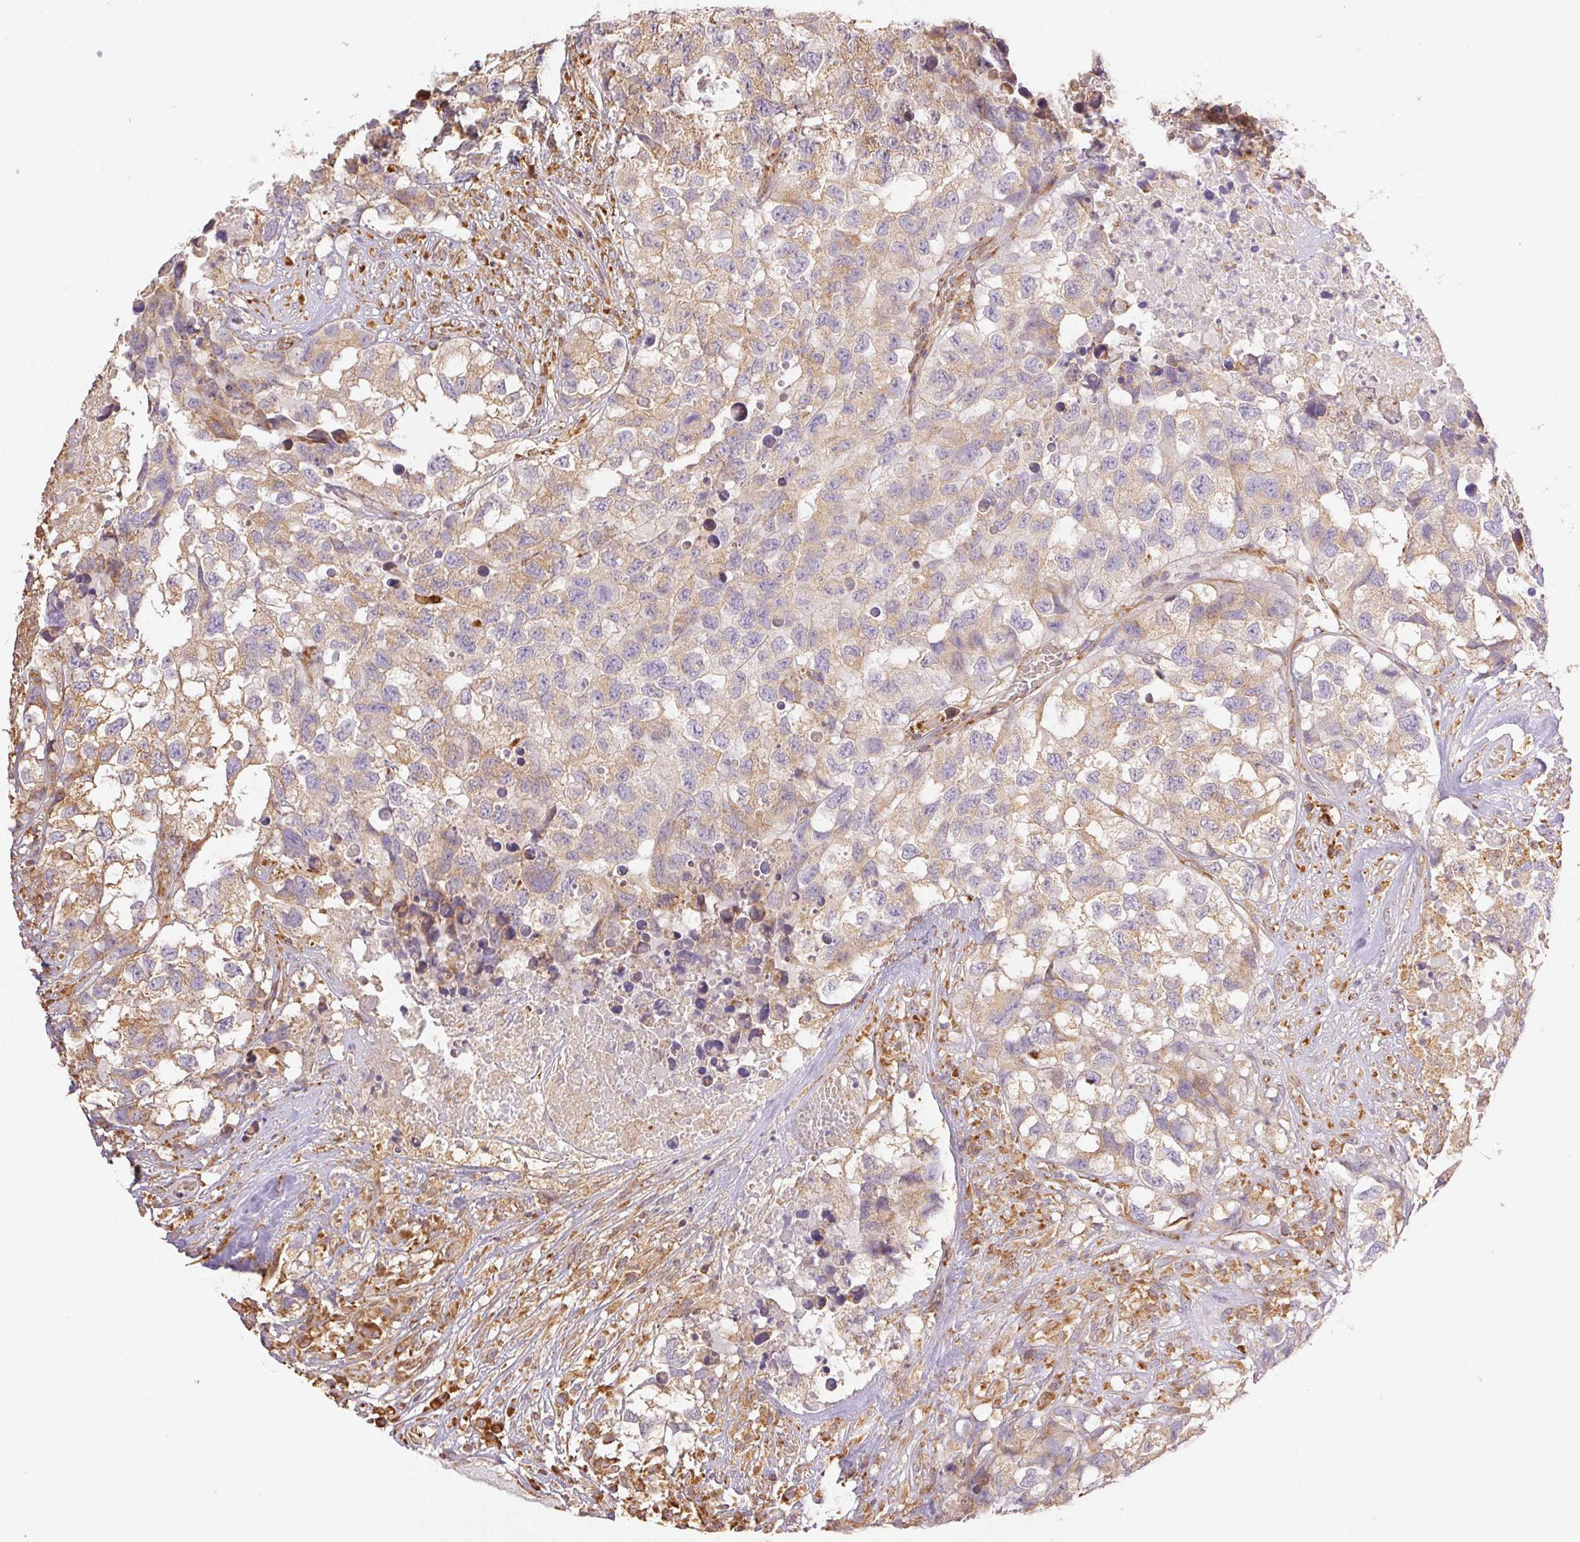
{"staining": {"intensity": "weak", "quantity": ">75%", "location": "cytoplasmic/membranous"}, "tissue": "testis cancer", "cell_type": "Tumor cells", "image_type": "cancer", "snomed": [{"axis": "morphology", "description": "Carcinoma, Embryonal, NOS"}, {"axis": "topography", "description": "Testis"}], "caption": "Weak cytoplasmic/membranous expression is appreciated in about >75% of tumor cells in testis cancer (embryonal carcinoma). (Brightfield microscopy of DAB IHC at high magnification).", "gene": "ENTREP1", "patient": {"sex": "male", "age": 83}}